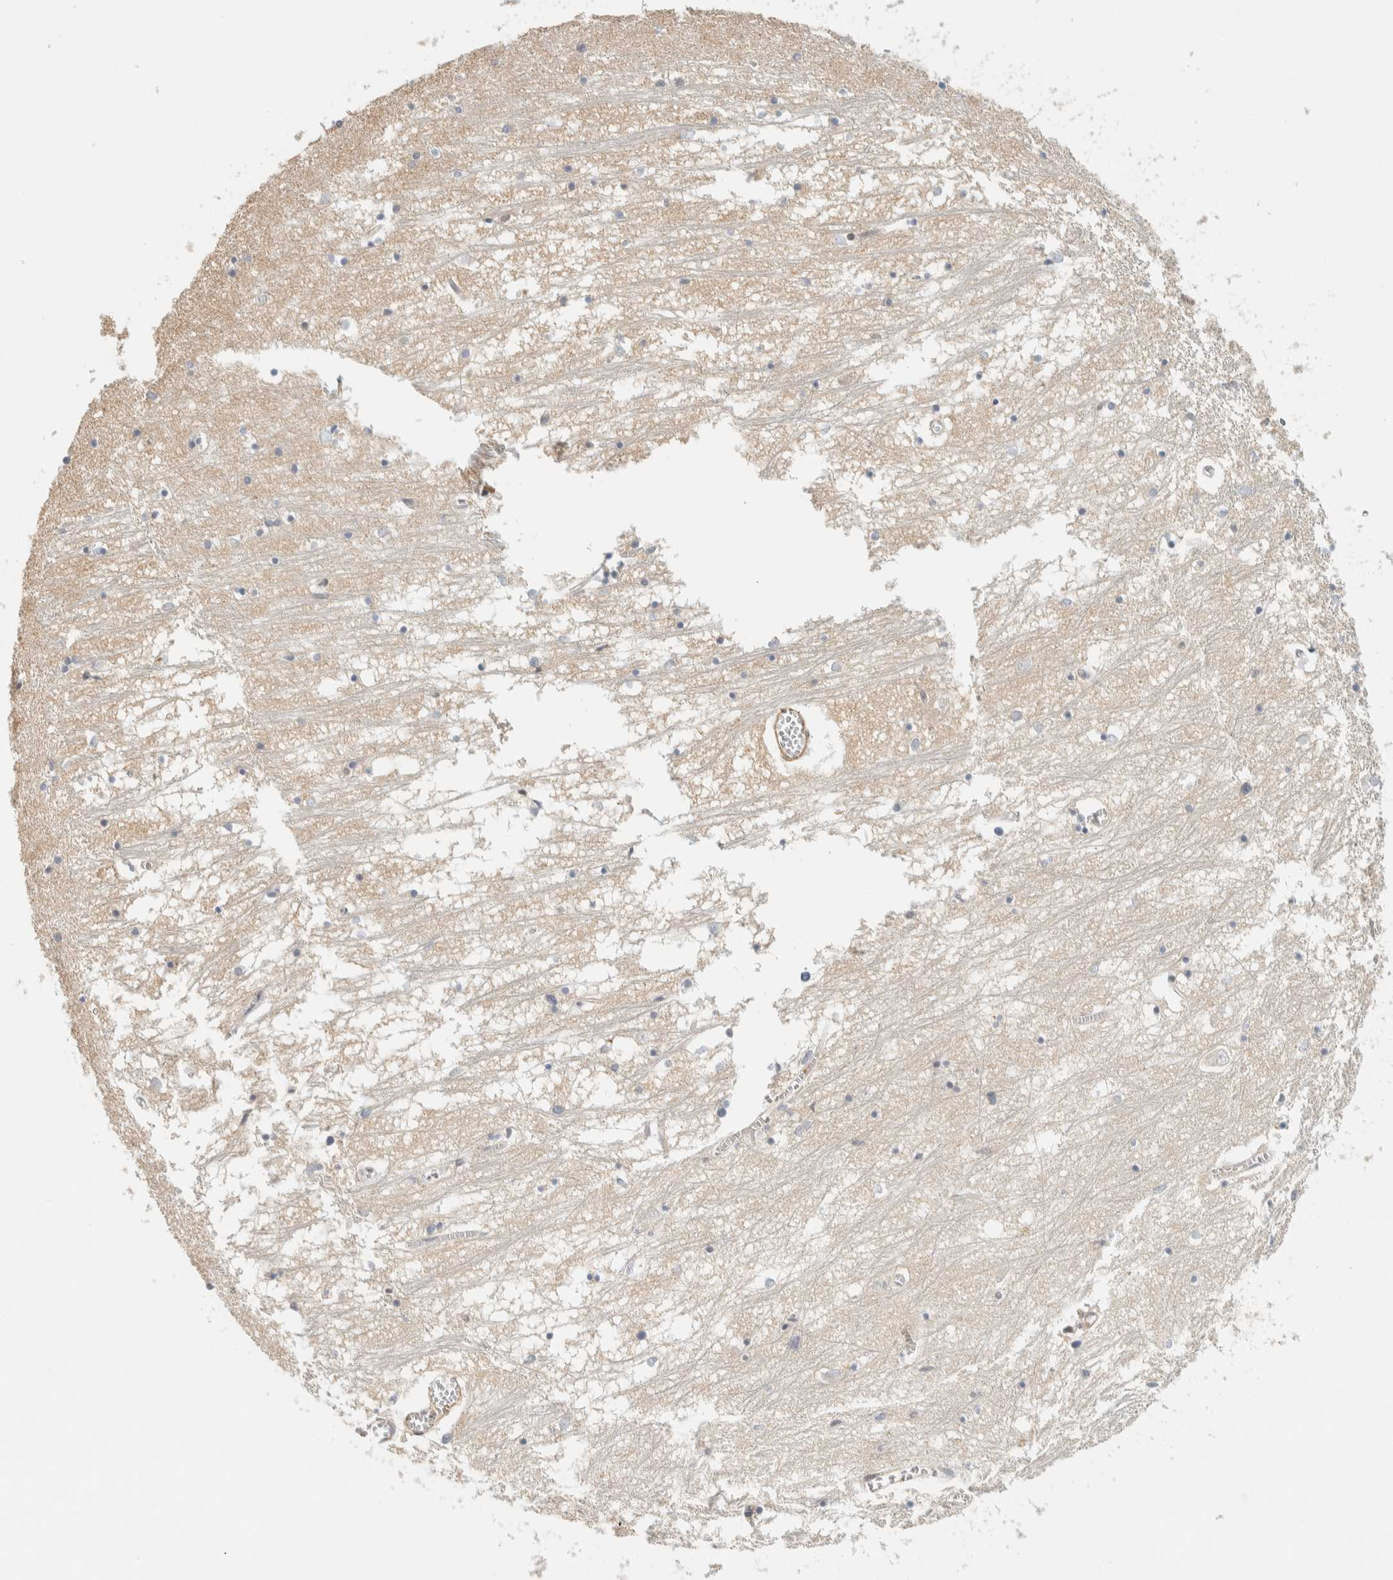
{"staining": {"intensity": "negative", "quantity": "none", "location": "none"}, "tissue": "hippocampus", "cell_type": "Glial cells", "image_type": "normal", "snomed": [{"axis": "morphology", "description": "Normal tissue, NOS"}, {"axis": "topography", "description": "Hippocampus"}], "caption": "High power microscopy image of an immunohistochemistry photomicrograph of unremarkable hippocampus, revealing no significant expression in glial cells.", "gene": "ARFGEF1", "patient": {"sex": "male", "age": 70}}